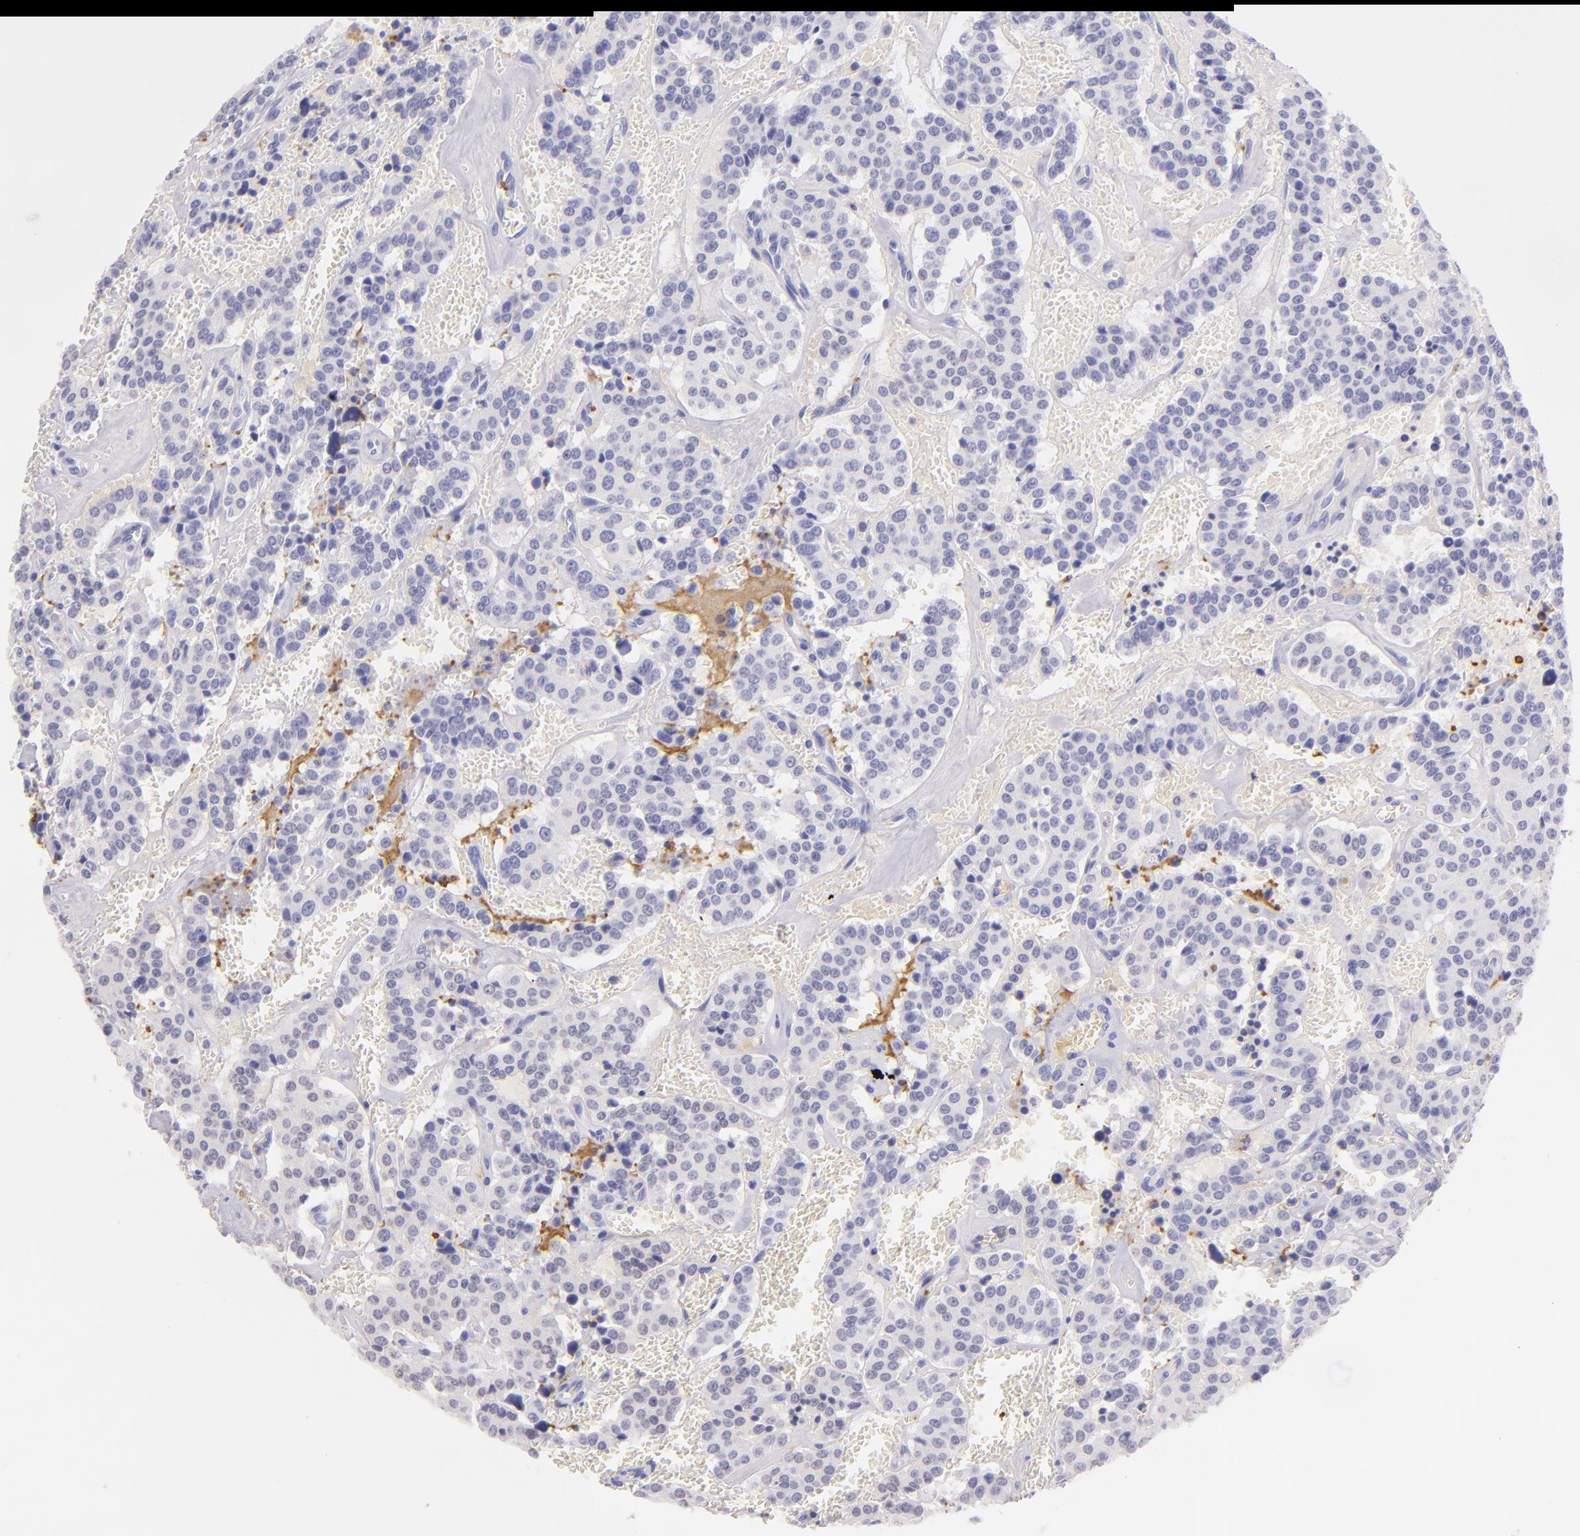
{"staining": {"intensity": "negative", "quantity": "none", "location": "none"}, "tissue": "carcinoid", "cell_type": "Tumor cells", "image_type": "cancer", "snomed": [{"axis": "morphology", "description": "Carcinoid, malignant, NOS"}, {"axis": "topography", "description": "Bronchus"}], "caption": "Histopathology image shows no significant protein expression in tumor cells of malignant carcinoid.", "gene": "GP1BA", "patient": {"sex": "male", "age": 55}}